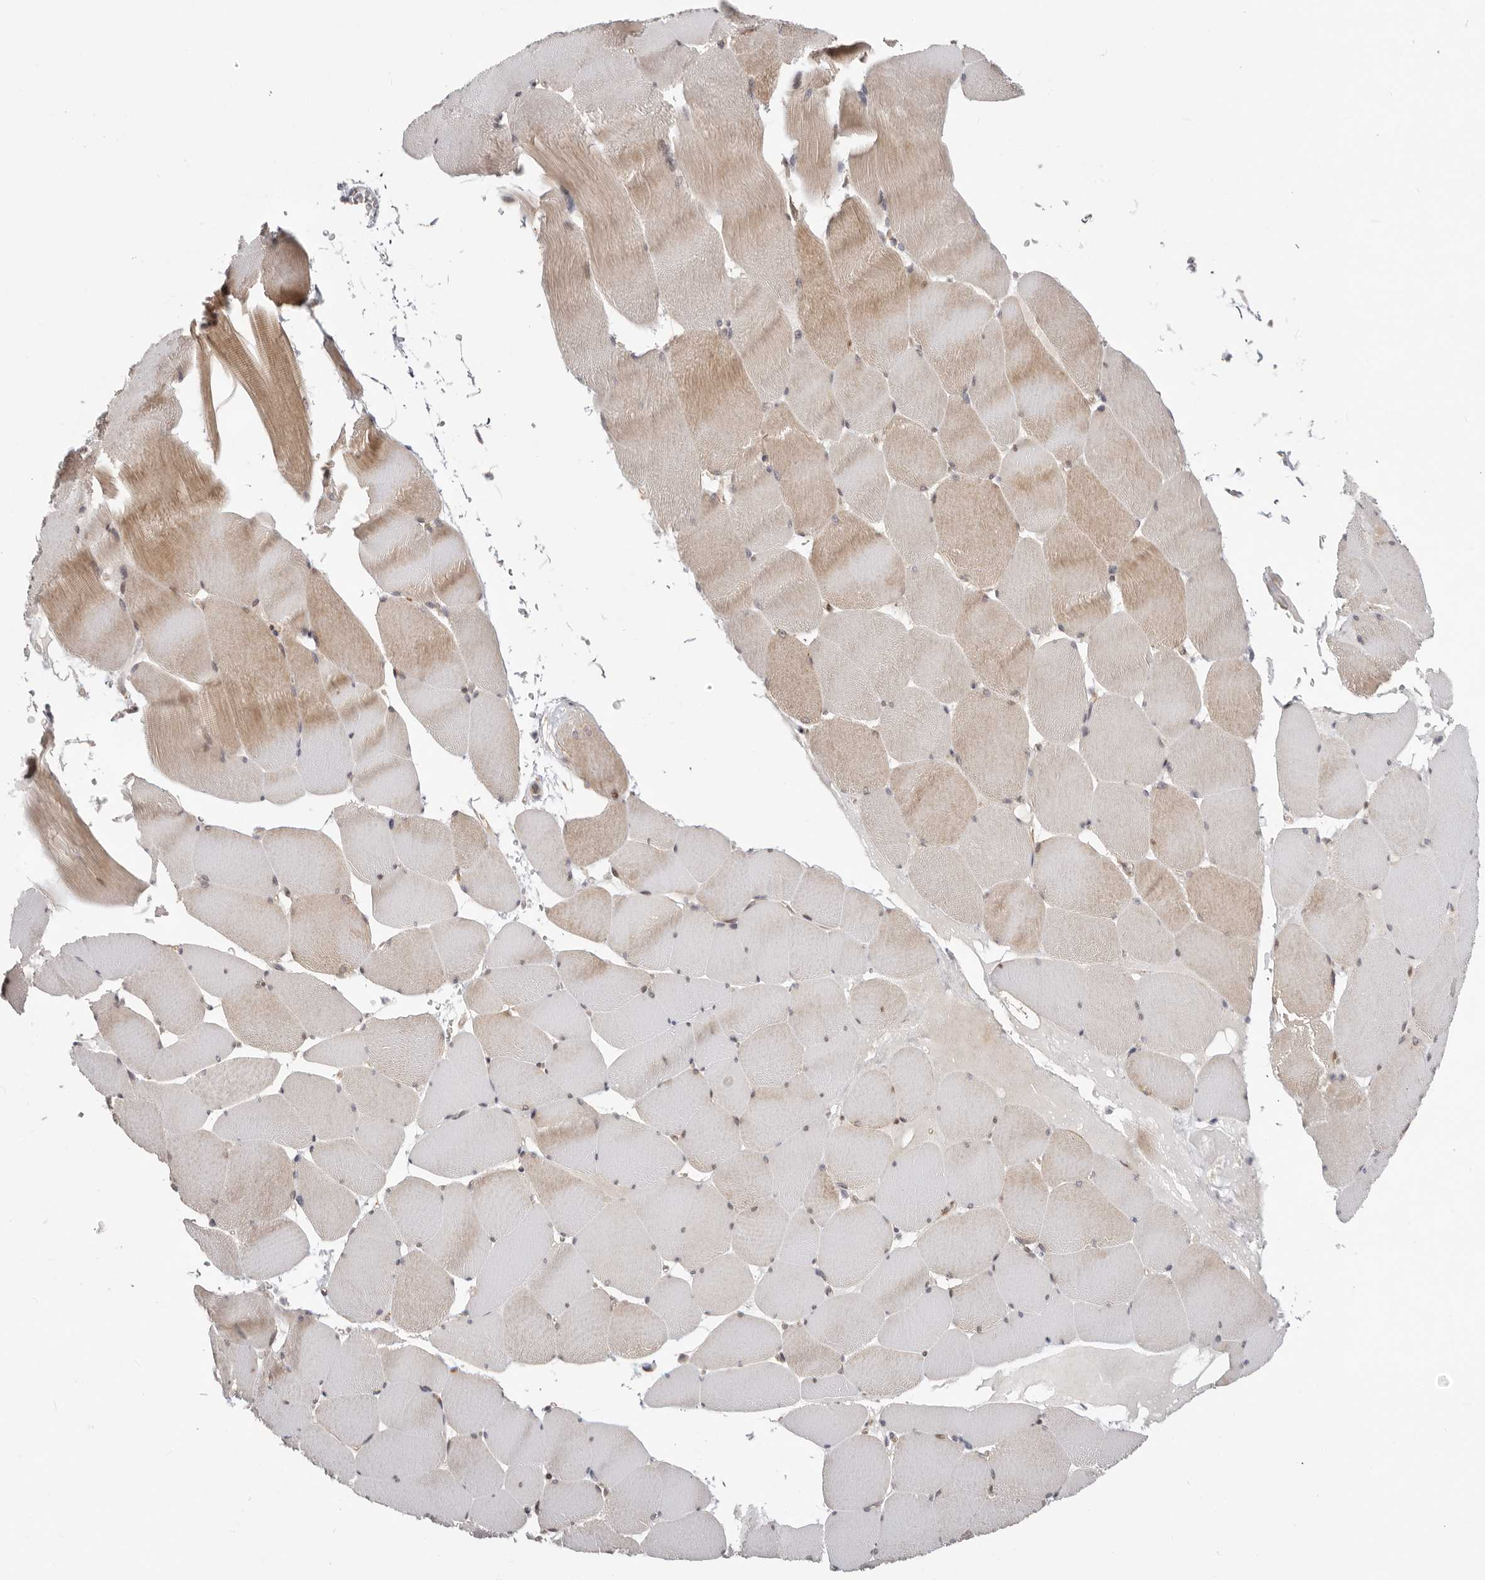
{"staining": {"intensity": "moderate", "quantity": "25%-75%", "location": "cytoplasmic/membranous"}, "tissue": "skeletal muscle", "cell_type": "Myocytes", "image_type": "normal", "snomed": [{"axis": "morphology", "description": "Normal tissue, NOS"}, {"axis": "topography", "description": "Skeletal muscle"}], "caption": "Moderate cytoplasmic/membranous expression is identified in approximately 25%-75% of myocytes in normal skeletal muscle. (Stains: DAB (3,3'-diaminobenzidine) in brown, nuclei in blue, Microscopy: brightfield microscopy at high magnification).", "gene": "SZT2", "patient": {"sex": "male", "age": 62}}